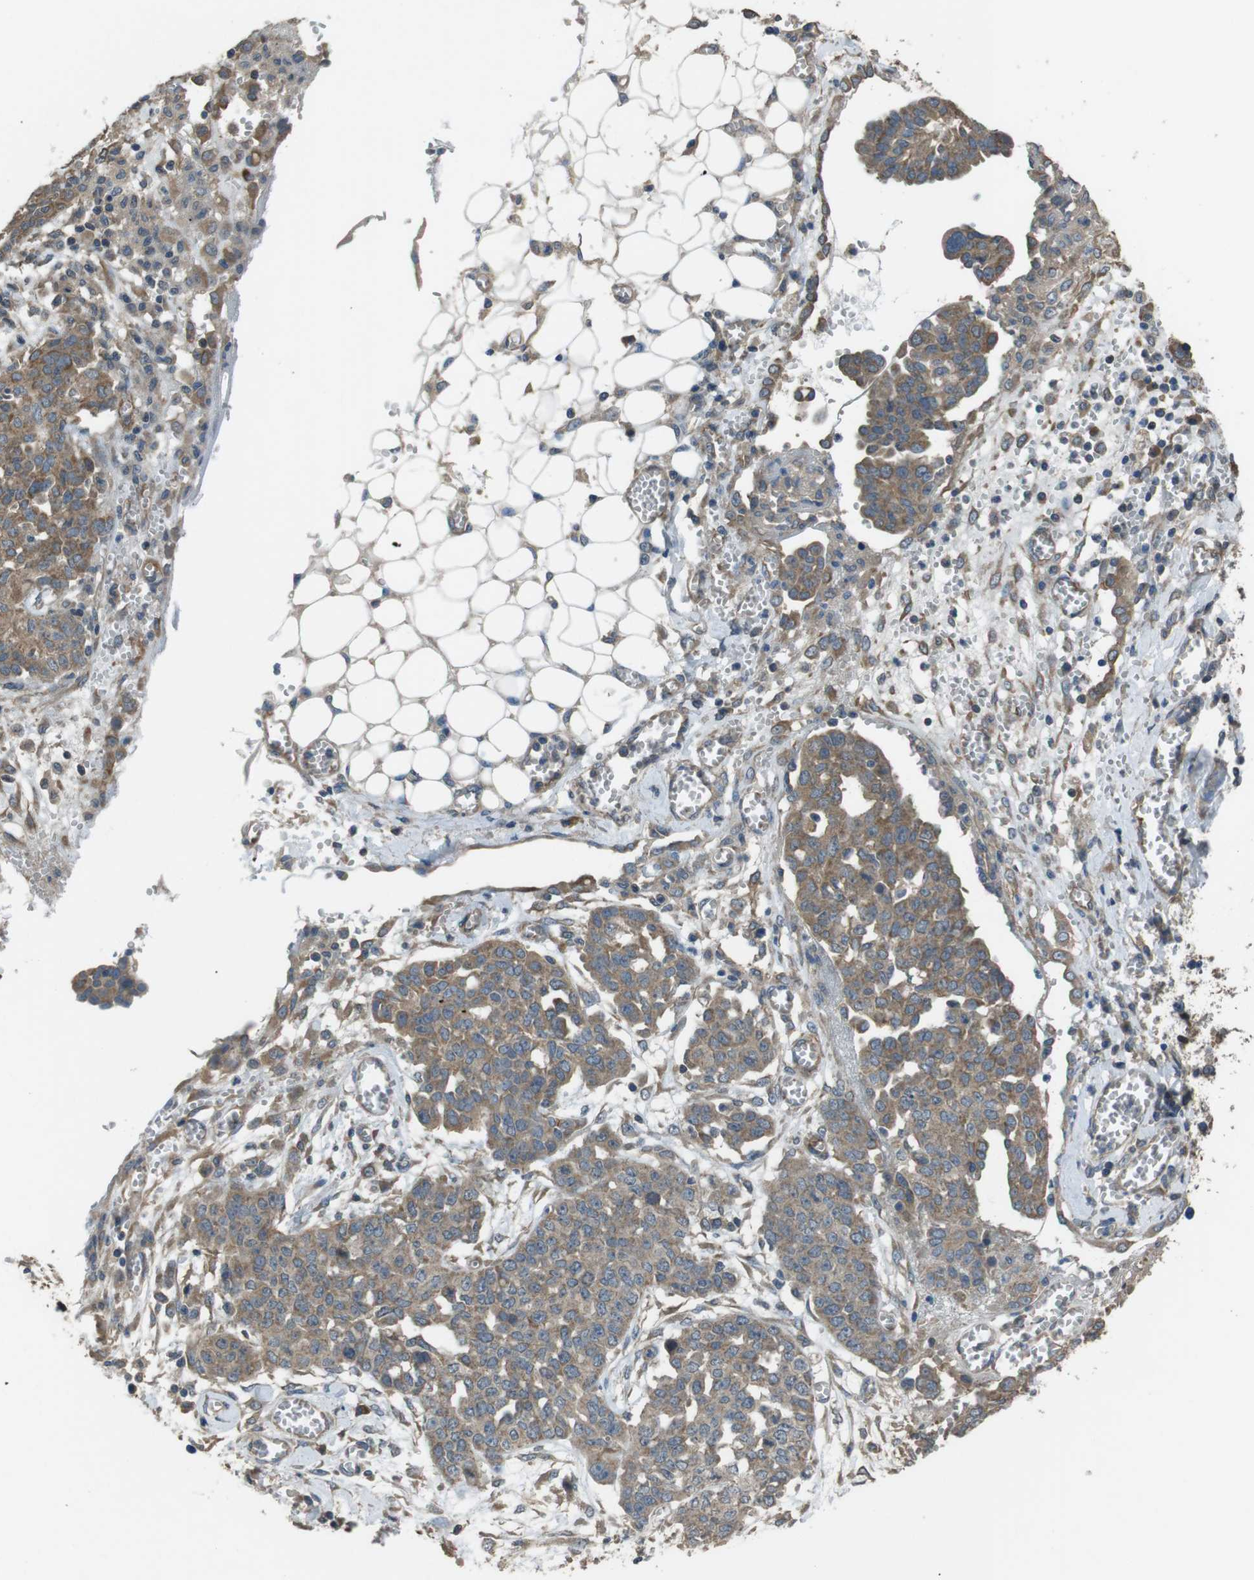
{"staining": {"intensity": "moderate", "quantity": ">75%", "location": "cytoplasmic/membranous"}, "tissue": "ovarian cancer", "cell_type": "Tumor cells", "image_type": "cancer", "snomed": [{"axis": "morphology", "description": "Cystadenocarcinoma, serous, NOS"}, {"axis": "topography", "description": "Soft tissue"}, {"axis": "topography", "description": "Ovary"}], "caption": "About >75% of tumor cells in human ovarian cancer (serous cystadenocarcinoma) demonstrate moderate cytoplasmic/membranous protein expression as visualized by brown immunohistochemical staining.", "gene": "FUT2", "patient": {"sex": "female", "age": 57}}